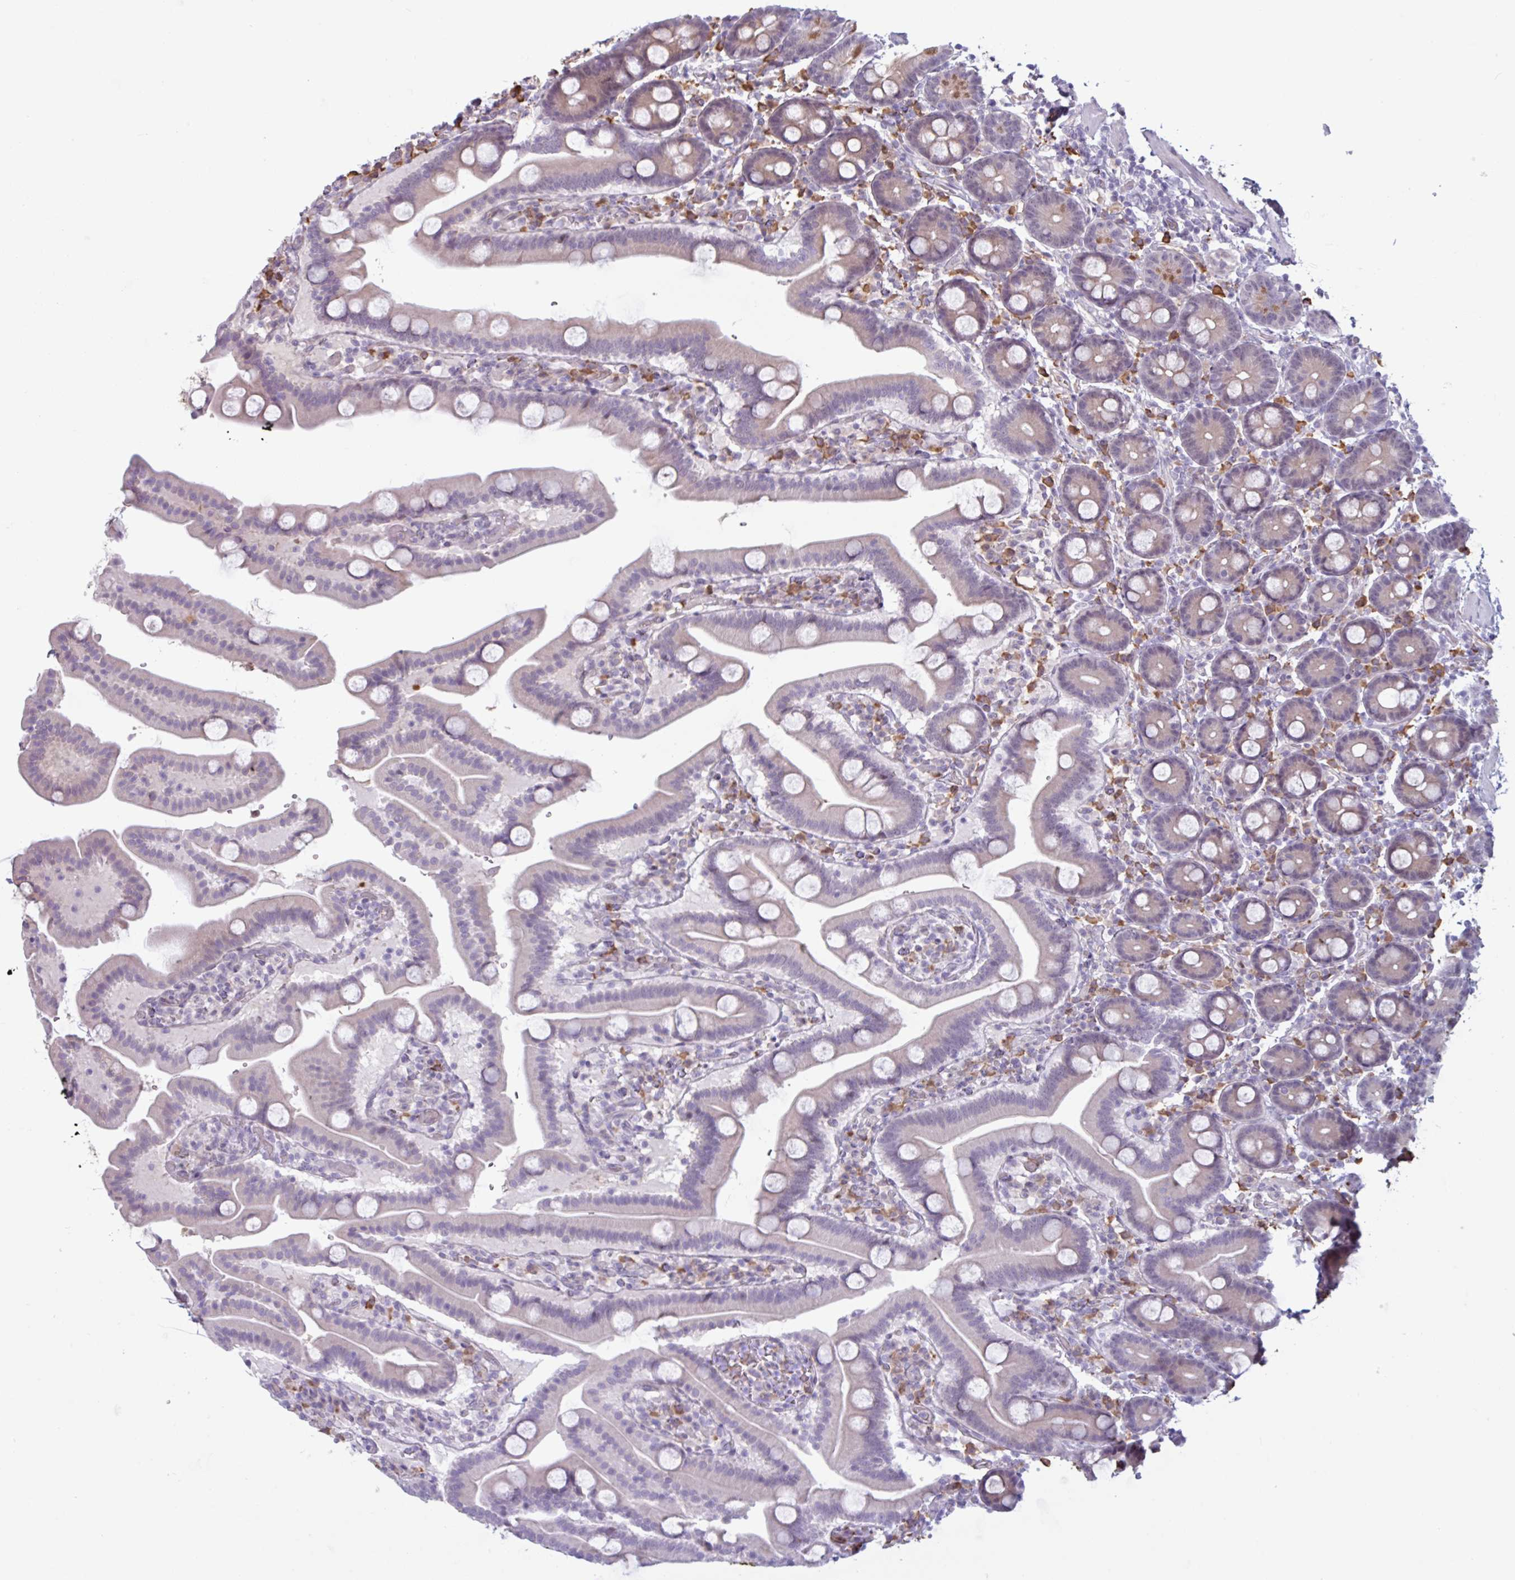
{"staining": {"intensity": "moderate", "quantity": "<25%", "location": "cytoplasmic/membranous"}, "tissue": "duodenum", "cell_type": "Glandular cells", "image_type": "normal", "snomed": [{"axis": "morphology", "description": "Normal tissue, NOS"}, {"axis": "topography", "description": "Duodenum"}], "caption": "Protein analysis of unremarkable duodenum shows moderate cytoplasmic/membranous expression in approximately <25% of glandular cells. The staining is performed using DAB brown chromogen to label protein expression. The nuclei are counter-stained blue using hematoxylin.", "gene": "TAF1D", "patient": {"sex": "male", "age": 55}}